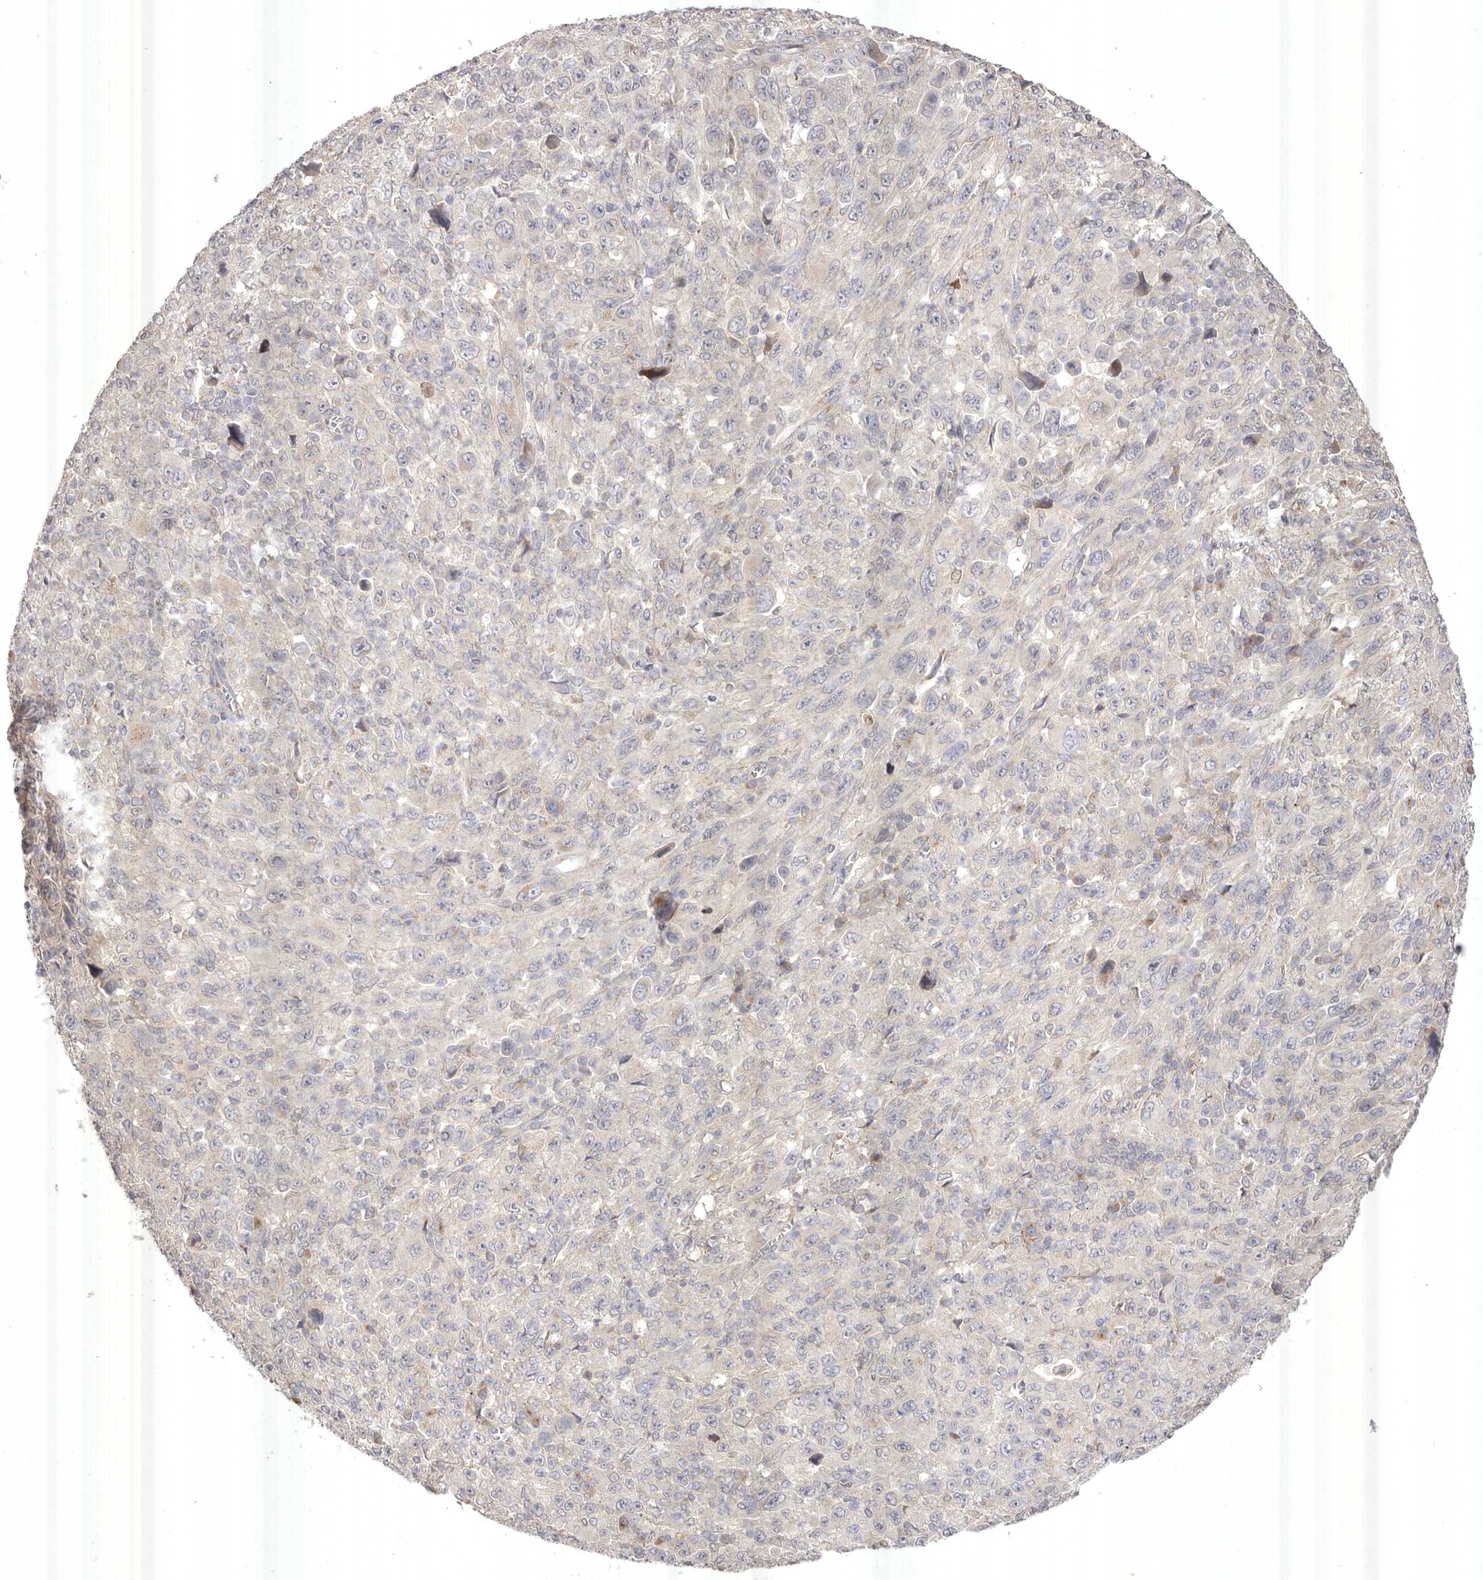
{"staining": {"intensity": "negative", "quantity": "none", "location": "none"}, "tissue": "melanoma", "cell_type": "Tumor cells", "image_type": "cancer", "snomed": [{"axis": "morphology", "description": "Malignant melanoma, Metastatic site"}, {"axis": "topography", "description": "Skin"}], "caption": "Tumor cells show no significant staining in melanoma.", "gene": "USP24", "patient": {"sex": "female", "age": 56}}